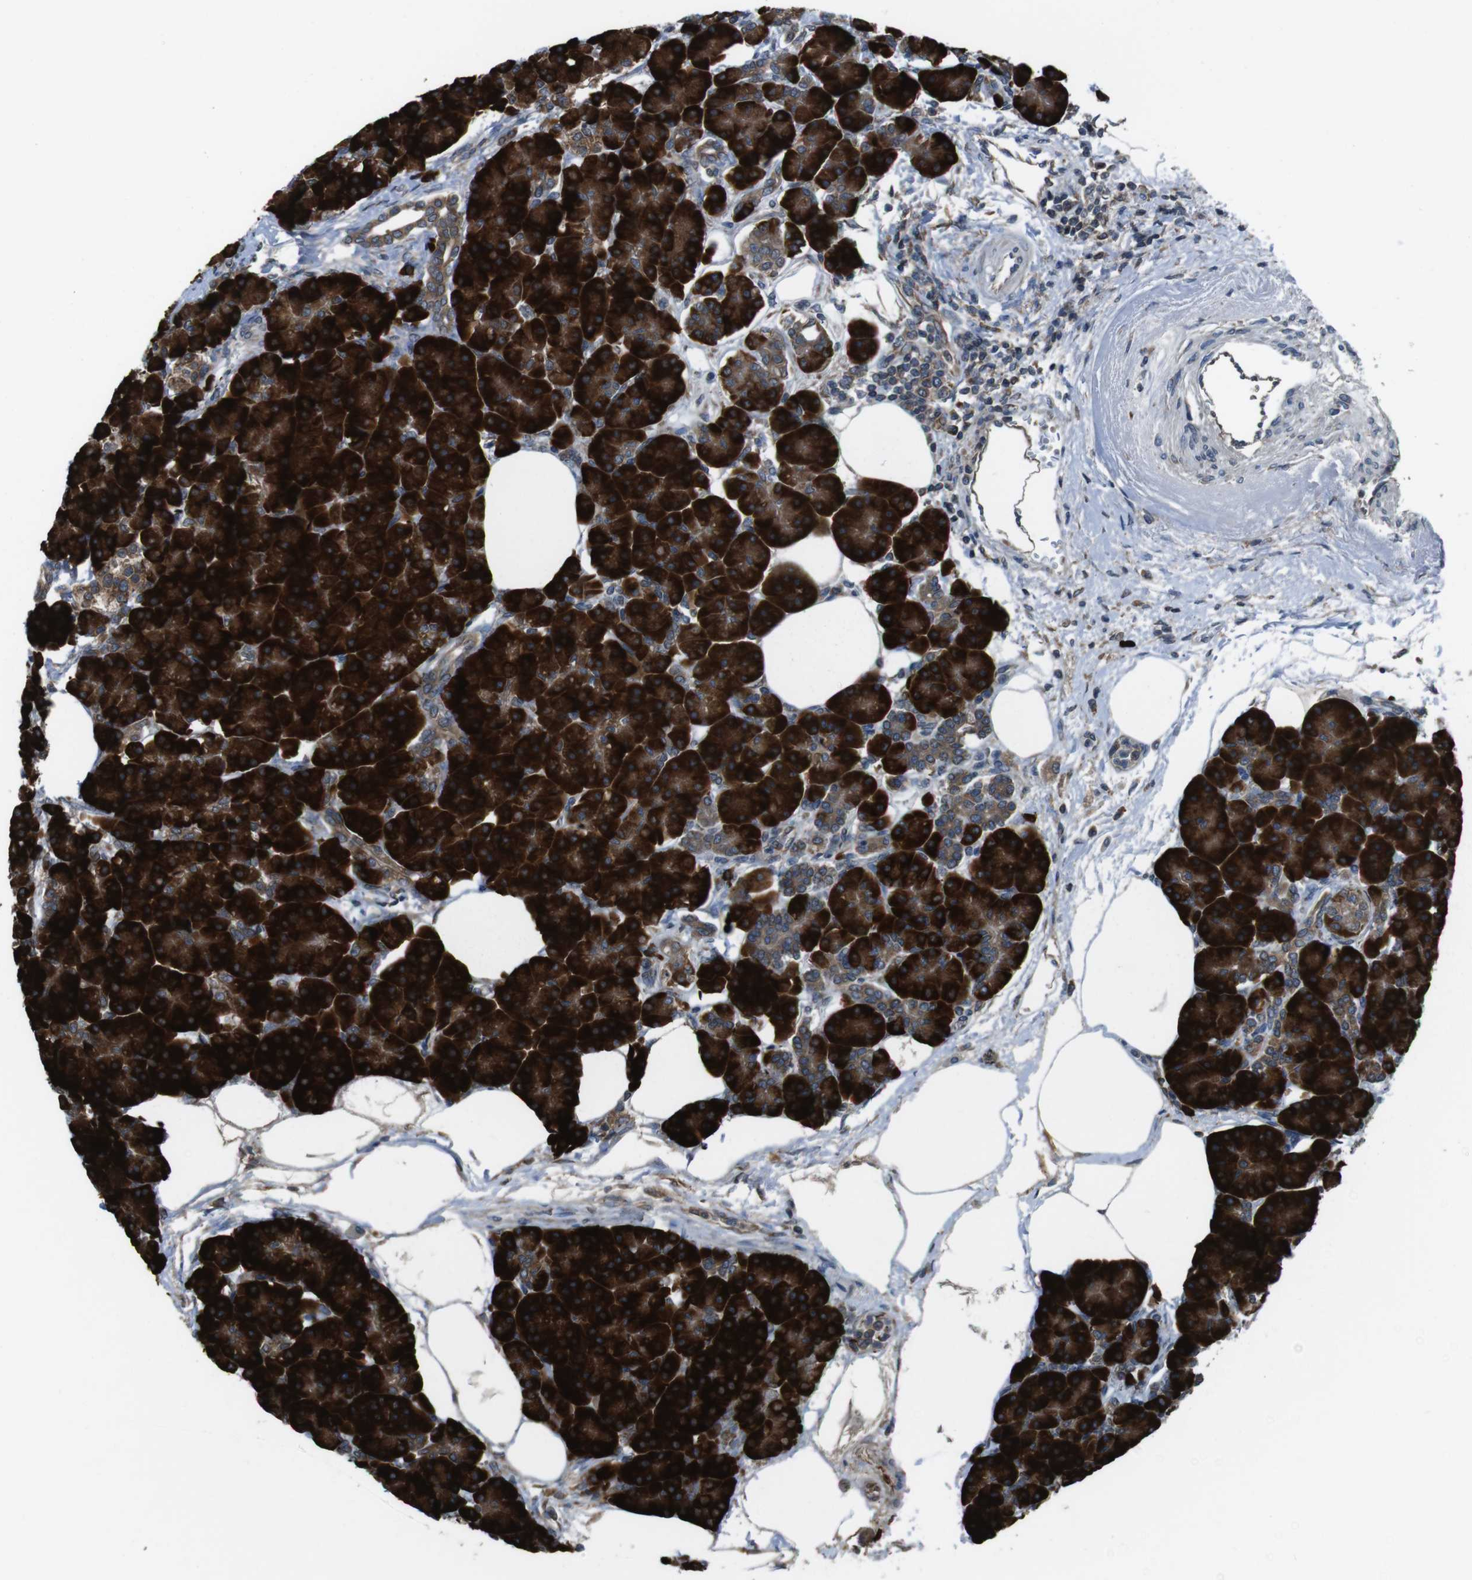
{"staining": {"intensity": "strong", "quantity": ">75%", "location": "cytoplasmic/membranous"}, "tissue": "pancreas", "cell_type": "Exocrine glandular cells", "image_type": "normal", "snomed": [{"axis": "morphology", "description": "Normal tissue, NOS"}, {"axis": "topography", "description": "Pancreas"}], "caption": "This photomicrograph reveals unremarkable pancreas stained with immunohistochemistry to label a protein in brown. The cytoplasmic/membranous of exocrine glandular cells show strong positivity for the protein. Nuclei are counter-stained blue.", "gene": "SSR3", "patient": {"sex": "female", "age": 70}}